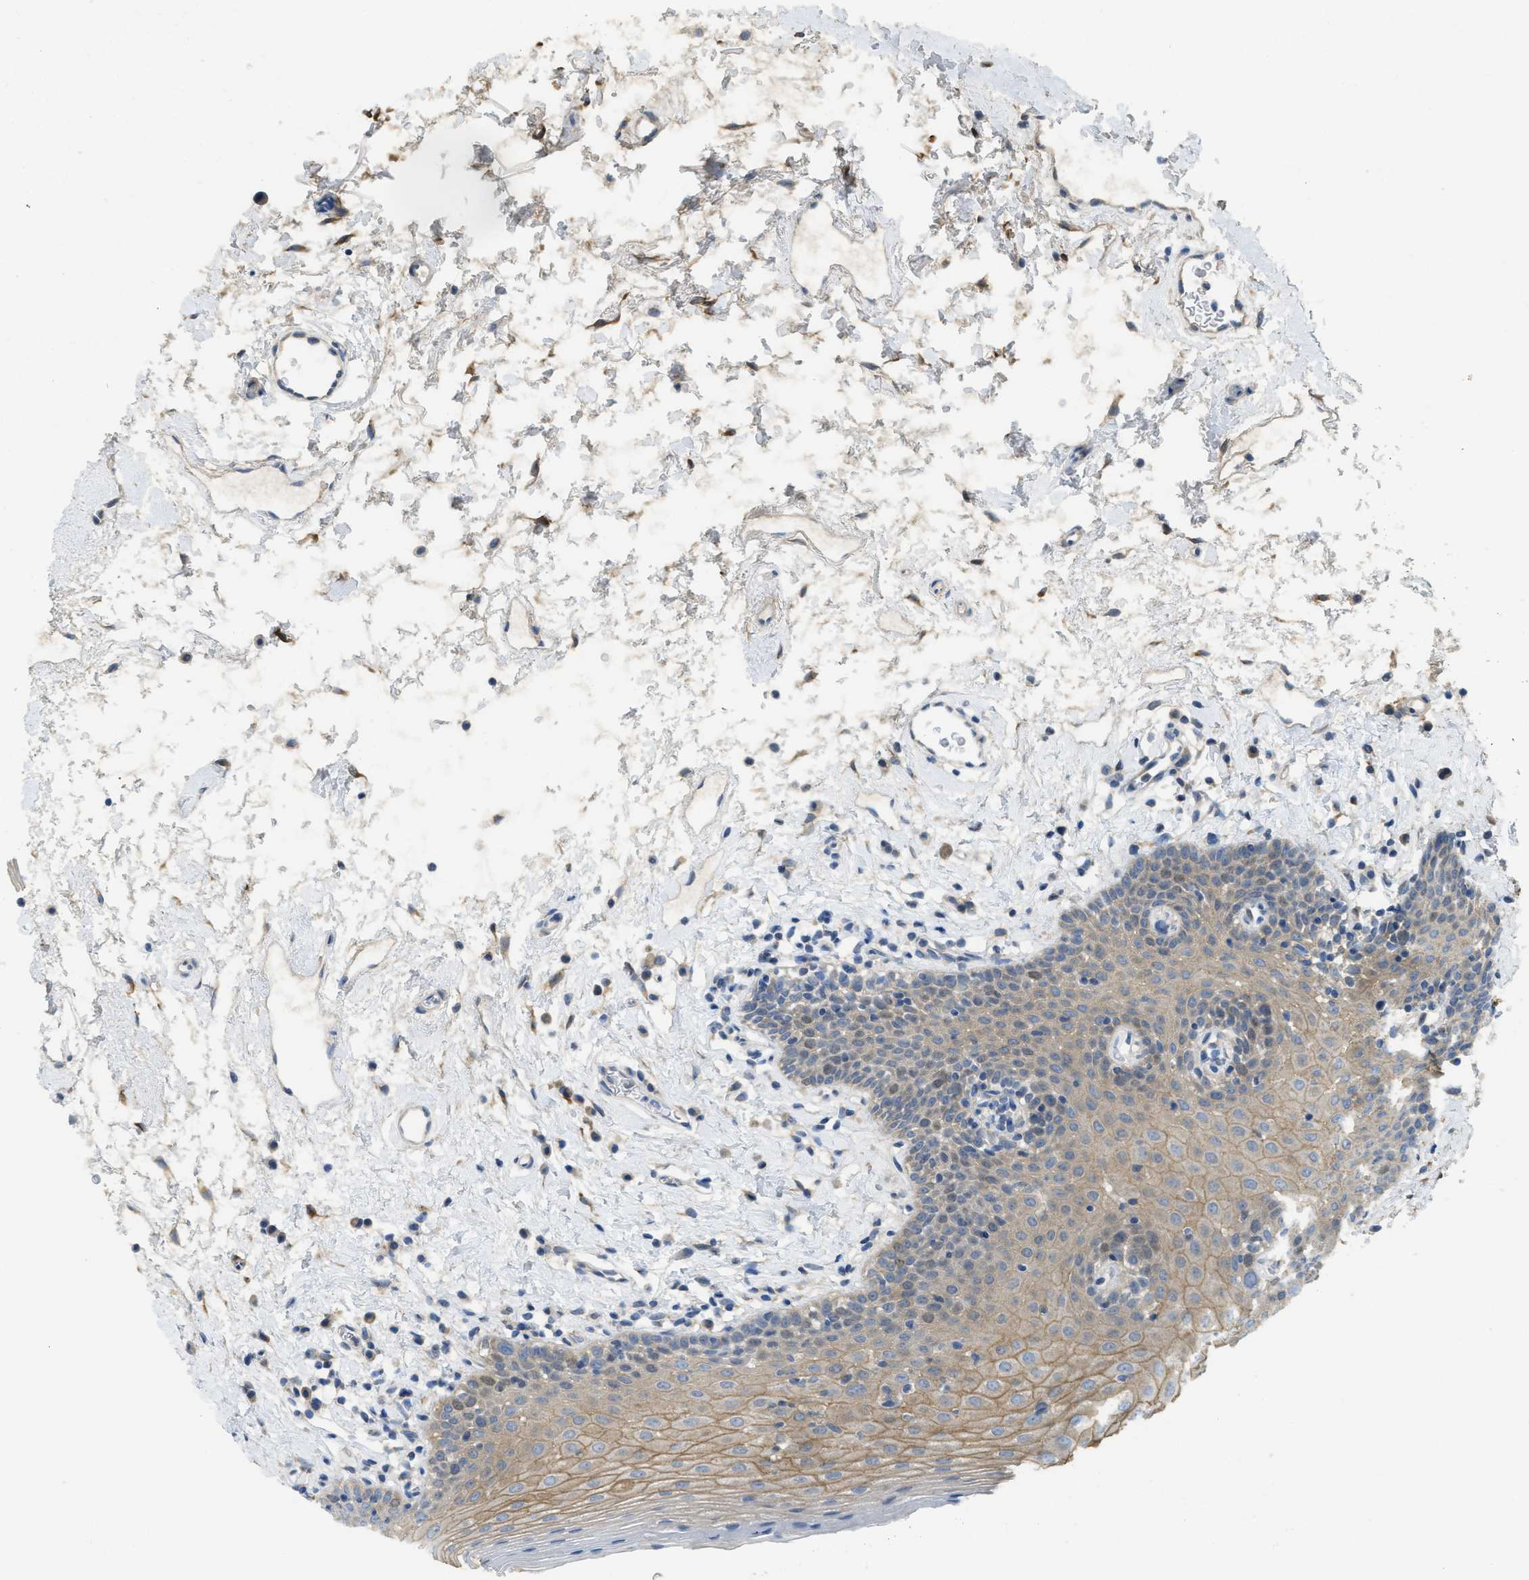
{"staining": {"intensity": "moderate", "quantity": "<25%", "location": "cytoplasmic/membranous"}, "tissue": "oral mucosa", "cell_type": "Squamous epithelial cells", "image_type": "normal", "snomed": [{"axis": "morphology", "description": "Normal tissue, NOS"}, {"axis": "topography", "description": "Oral tissue"}], "caption": "A brown stain highlights moderate cytoplasmic/membranous expression of a protein in squamous epithelial cells of benign oral mucosa.", "gene": "SFXN2", "patient": {"sex": "male", "age": 66}}